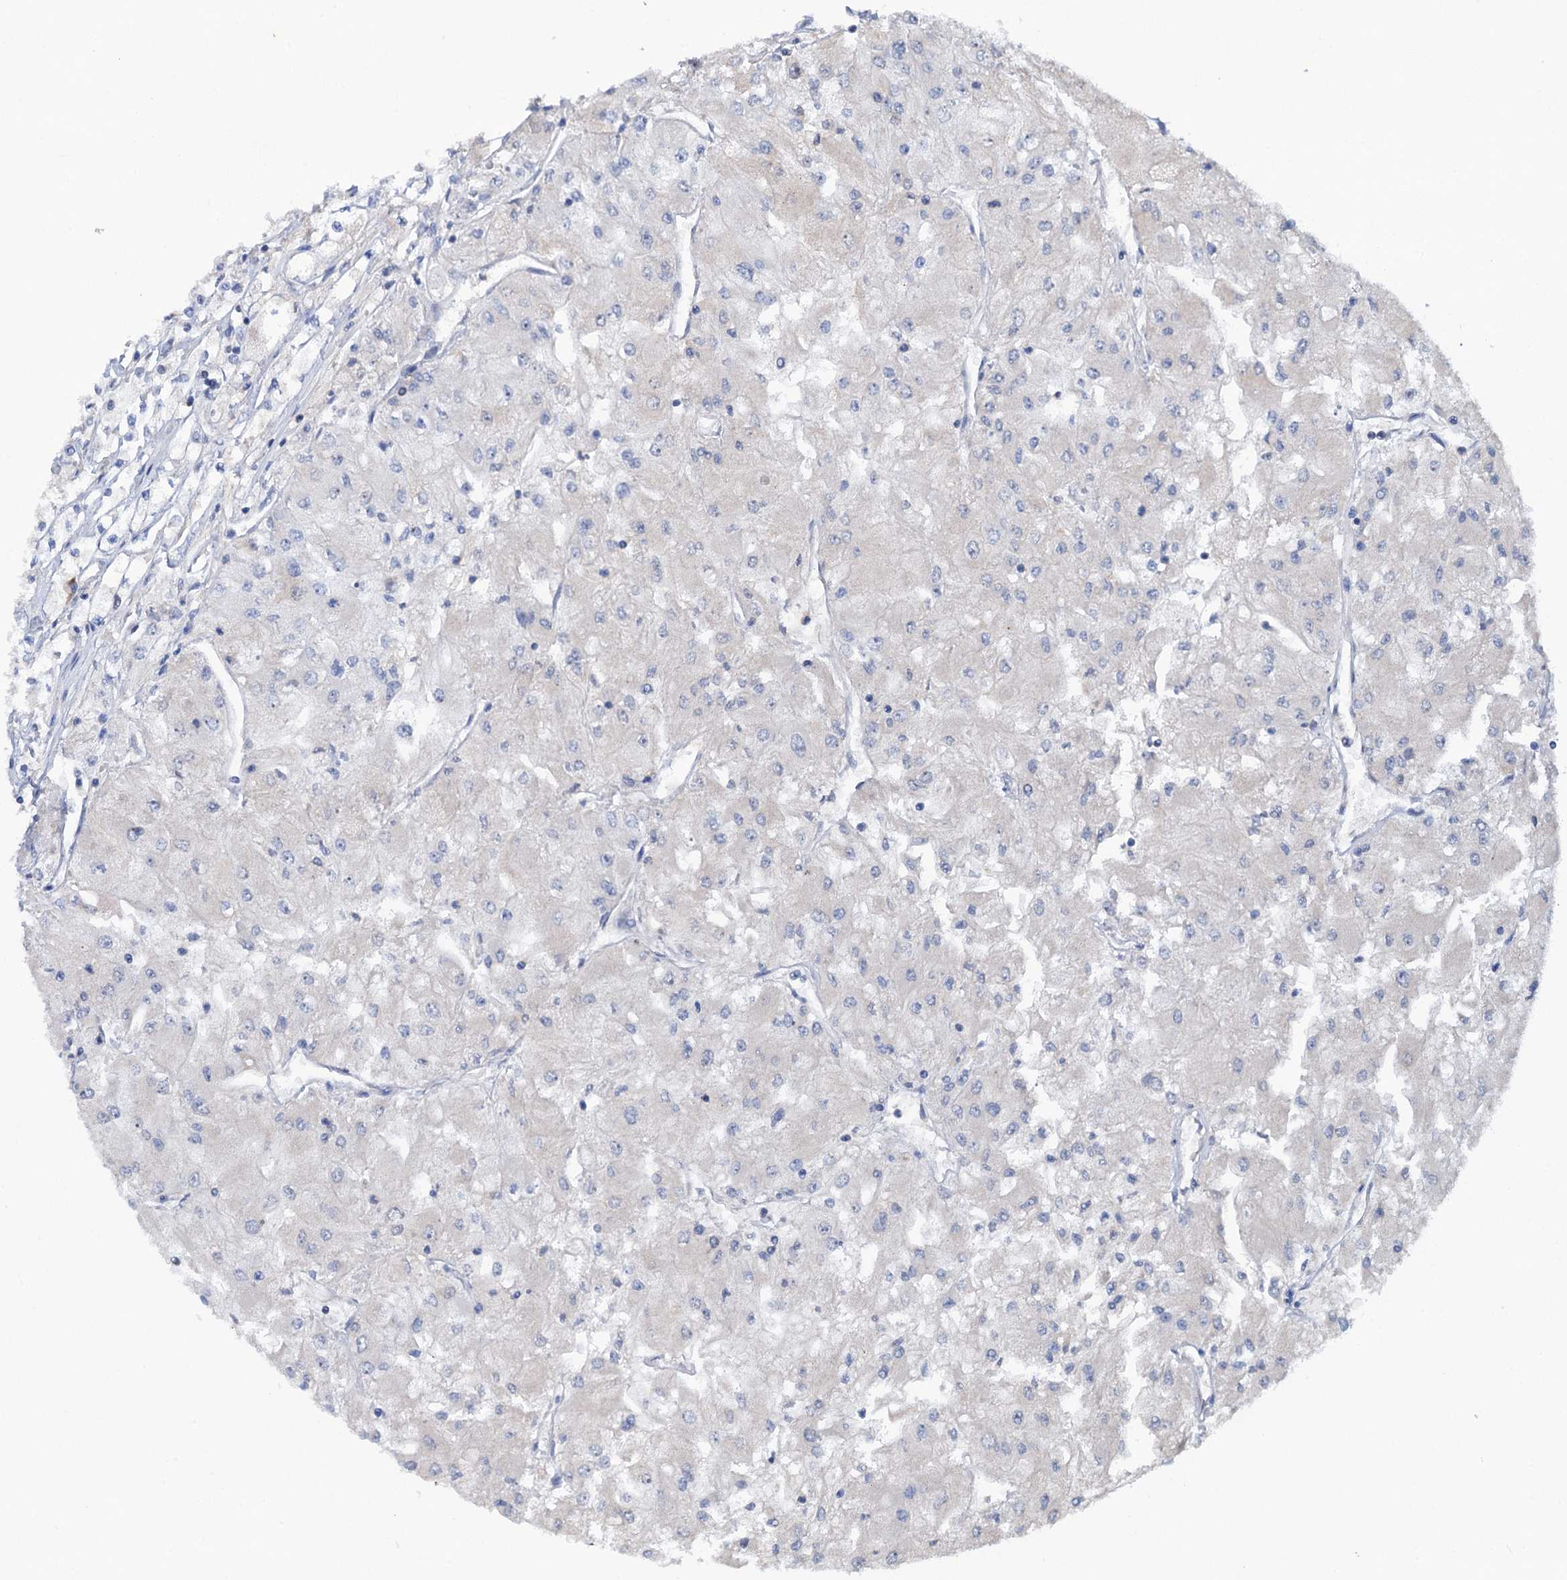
{"staining": {"intensity": "negative", "quantity": "none", "location": "none"}, "tissue": "renal cancer", "cell_type": "Tumor cells", "image_type": "cancer", "snomed": [{"axis": "morphology", "description": "Adenocarcinoma, NOS"}, {"axis": "topography", "description": "Kidney"}], "caption": "DAB immunohistochemical staining of adenocarcinoma (renal) shows no significant expression in tumor cells.", "gene": "HTR3B", "patient": {"sex": "male", "age": 80}}